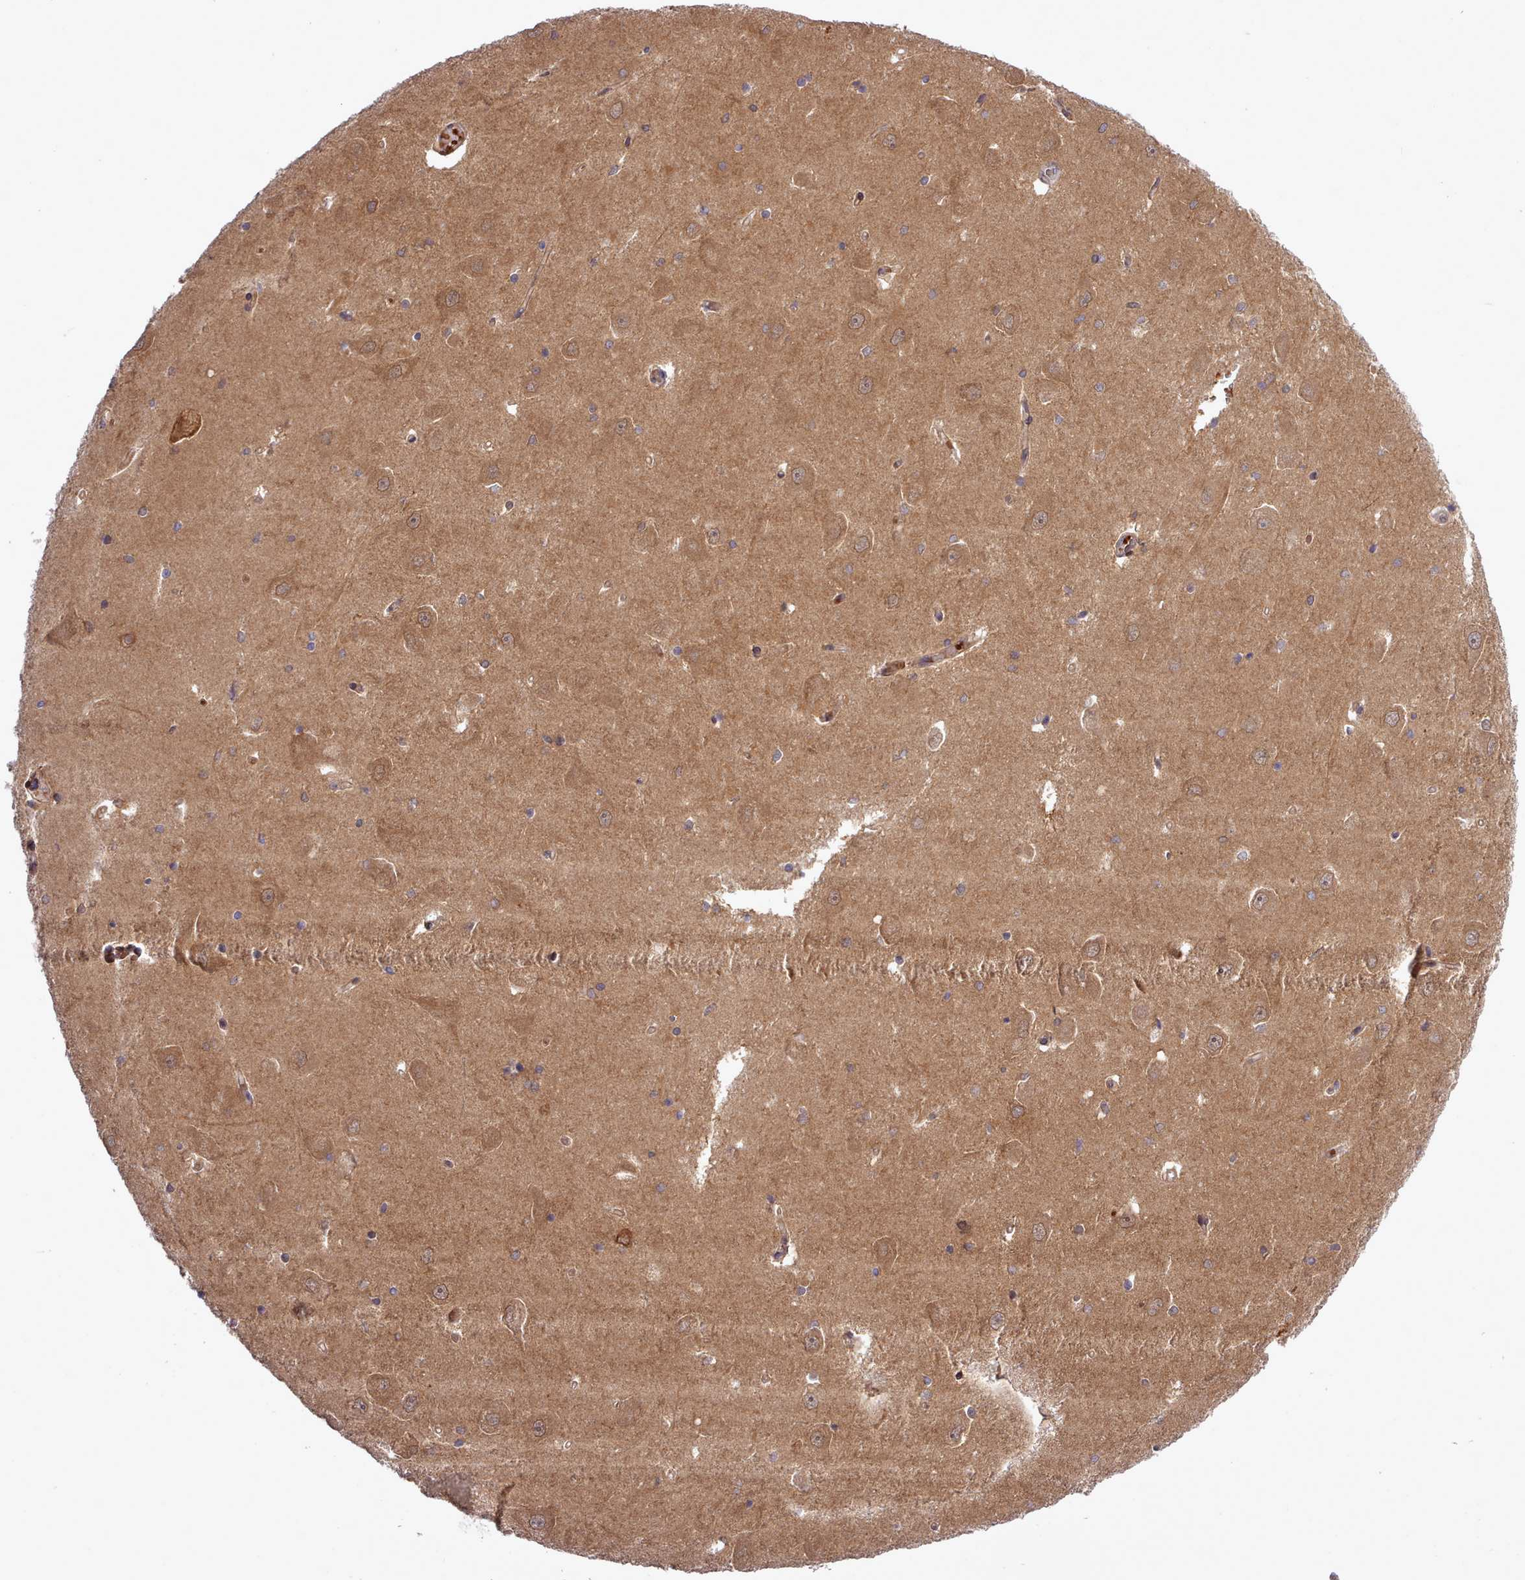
{"staining": {"intensity": "moderate", "quantity": "25%-75%", "location": "nuclear"}, "tissue": "hippocampus", "cell_type": "Glial cells", "image_type": "normal", "snomed": [{"axis": "morphology", "description": "Normal tissue, NOS"}, {"axis": "topography", "description": "Hippocampus"}], "caption": "Protein analysis of unremarkable hippocampus demonstrates moderate nuclear expression in approximately 25%-75% of glial cells. Ihc stains the protein in brown and the nuclei are stained blue.", "gene": "UBE2G1", "patient": {"sex": "male", "age": 45}}